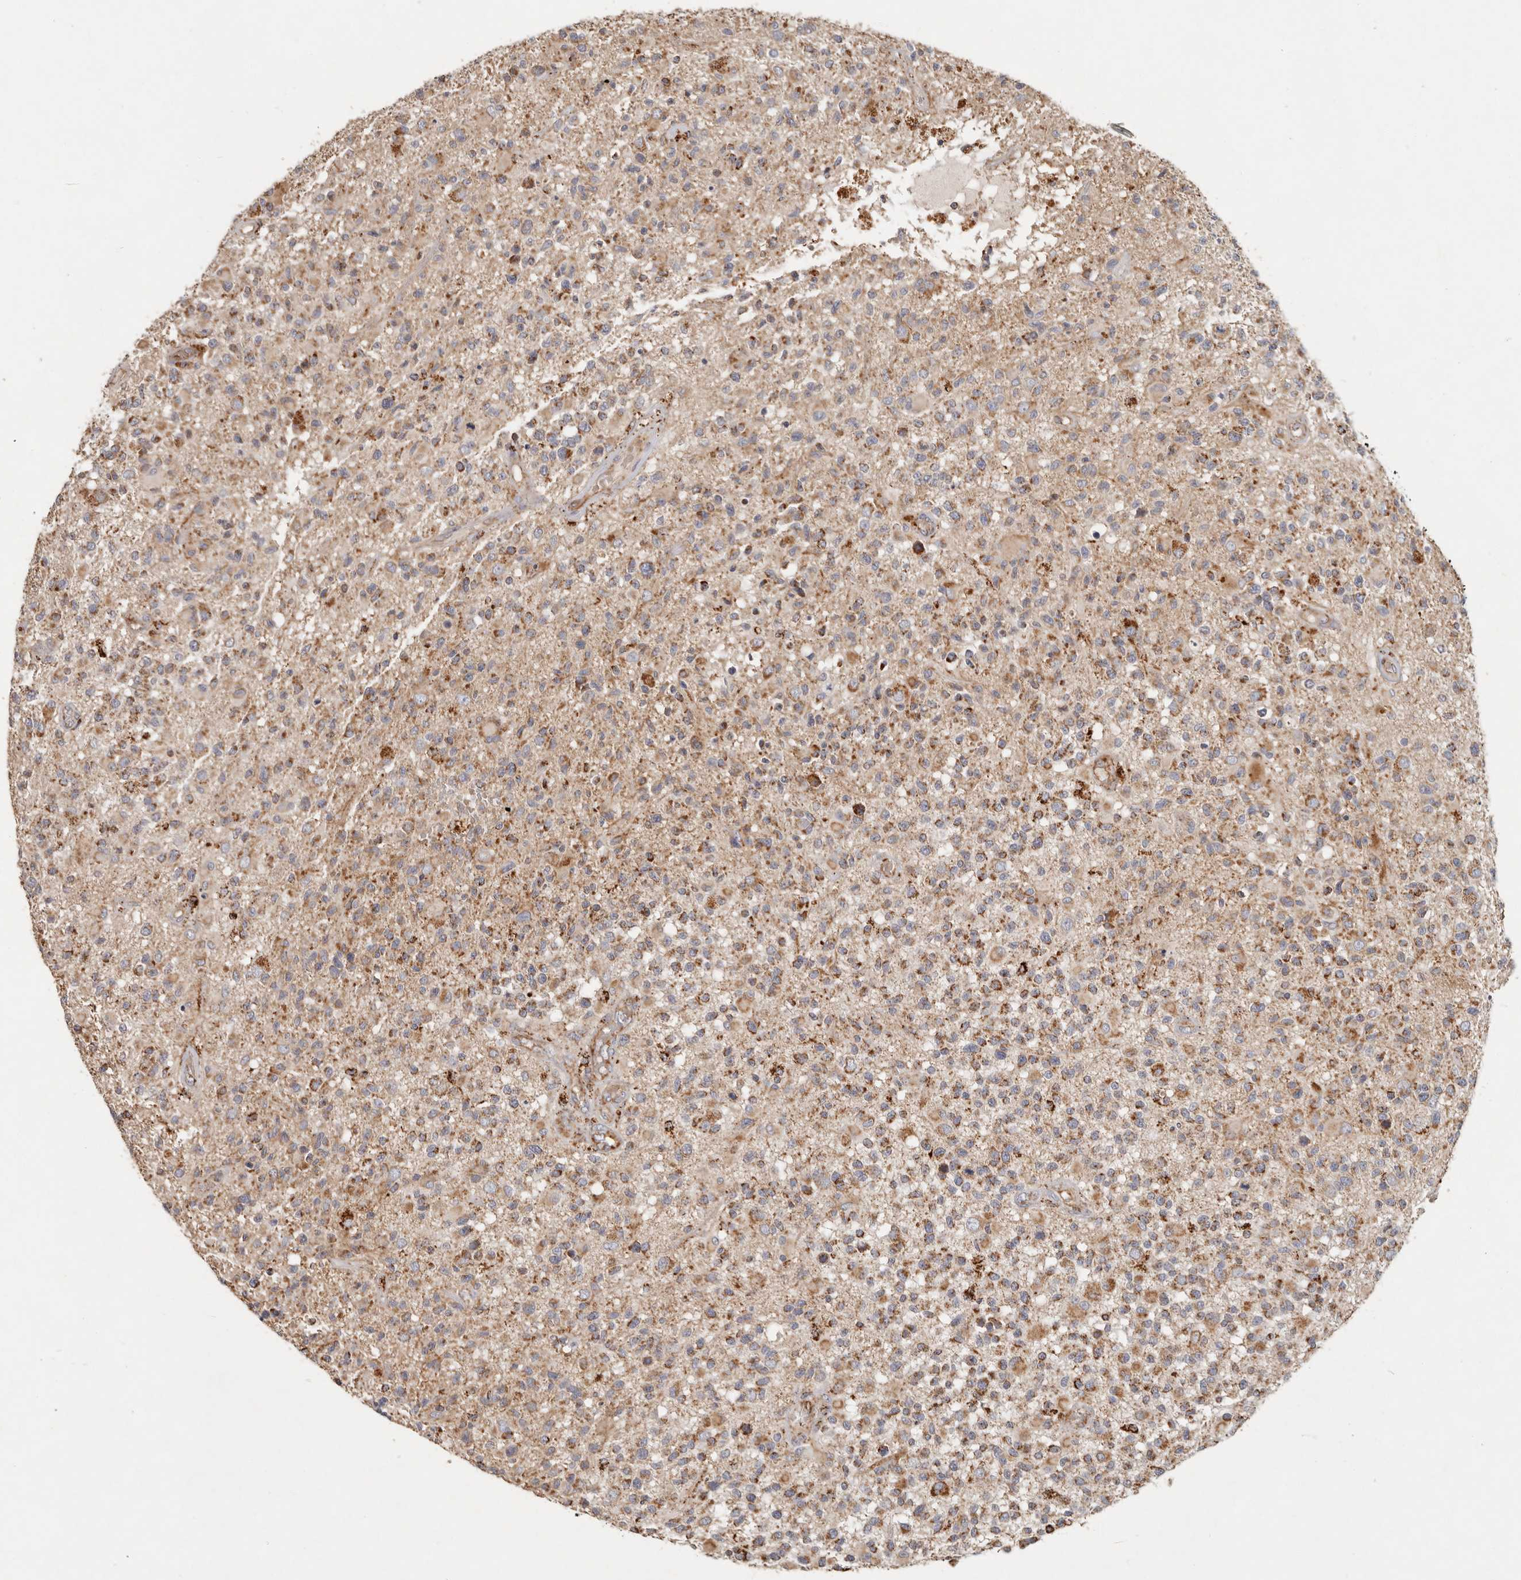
{"staining": {"intensity": "moderate", "quantity": ">75%", "location": "cytoplasmic/membranous"}, "tissue": "glioma", "cell_type": "Tumor cells", "image_type": "cancer", "snomed": [{"axis": "morphology", "description": "Glioma, malignant, High grade"}, {"axis": "morphology", "description": "Glioblastoma, NOS"}, {"axis": "topography", "description": "Brain"}], "caption": "IHC micrograph of neoplastic tissue: human glioma stained using IHC displays medium levels of moderate protein expression localized specifically in the cytoplasmic/membranous of tumor cells, appearing as a cytoplasmic/membranous brown color.", "gene": "ARHGEF10L", "patient": {"sex": "male", "age": 60}}